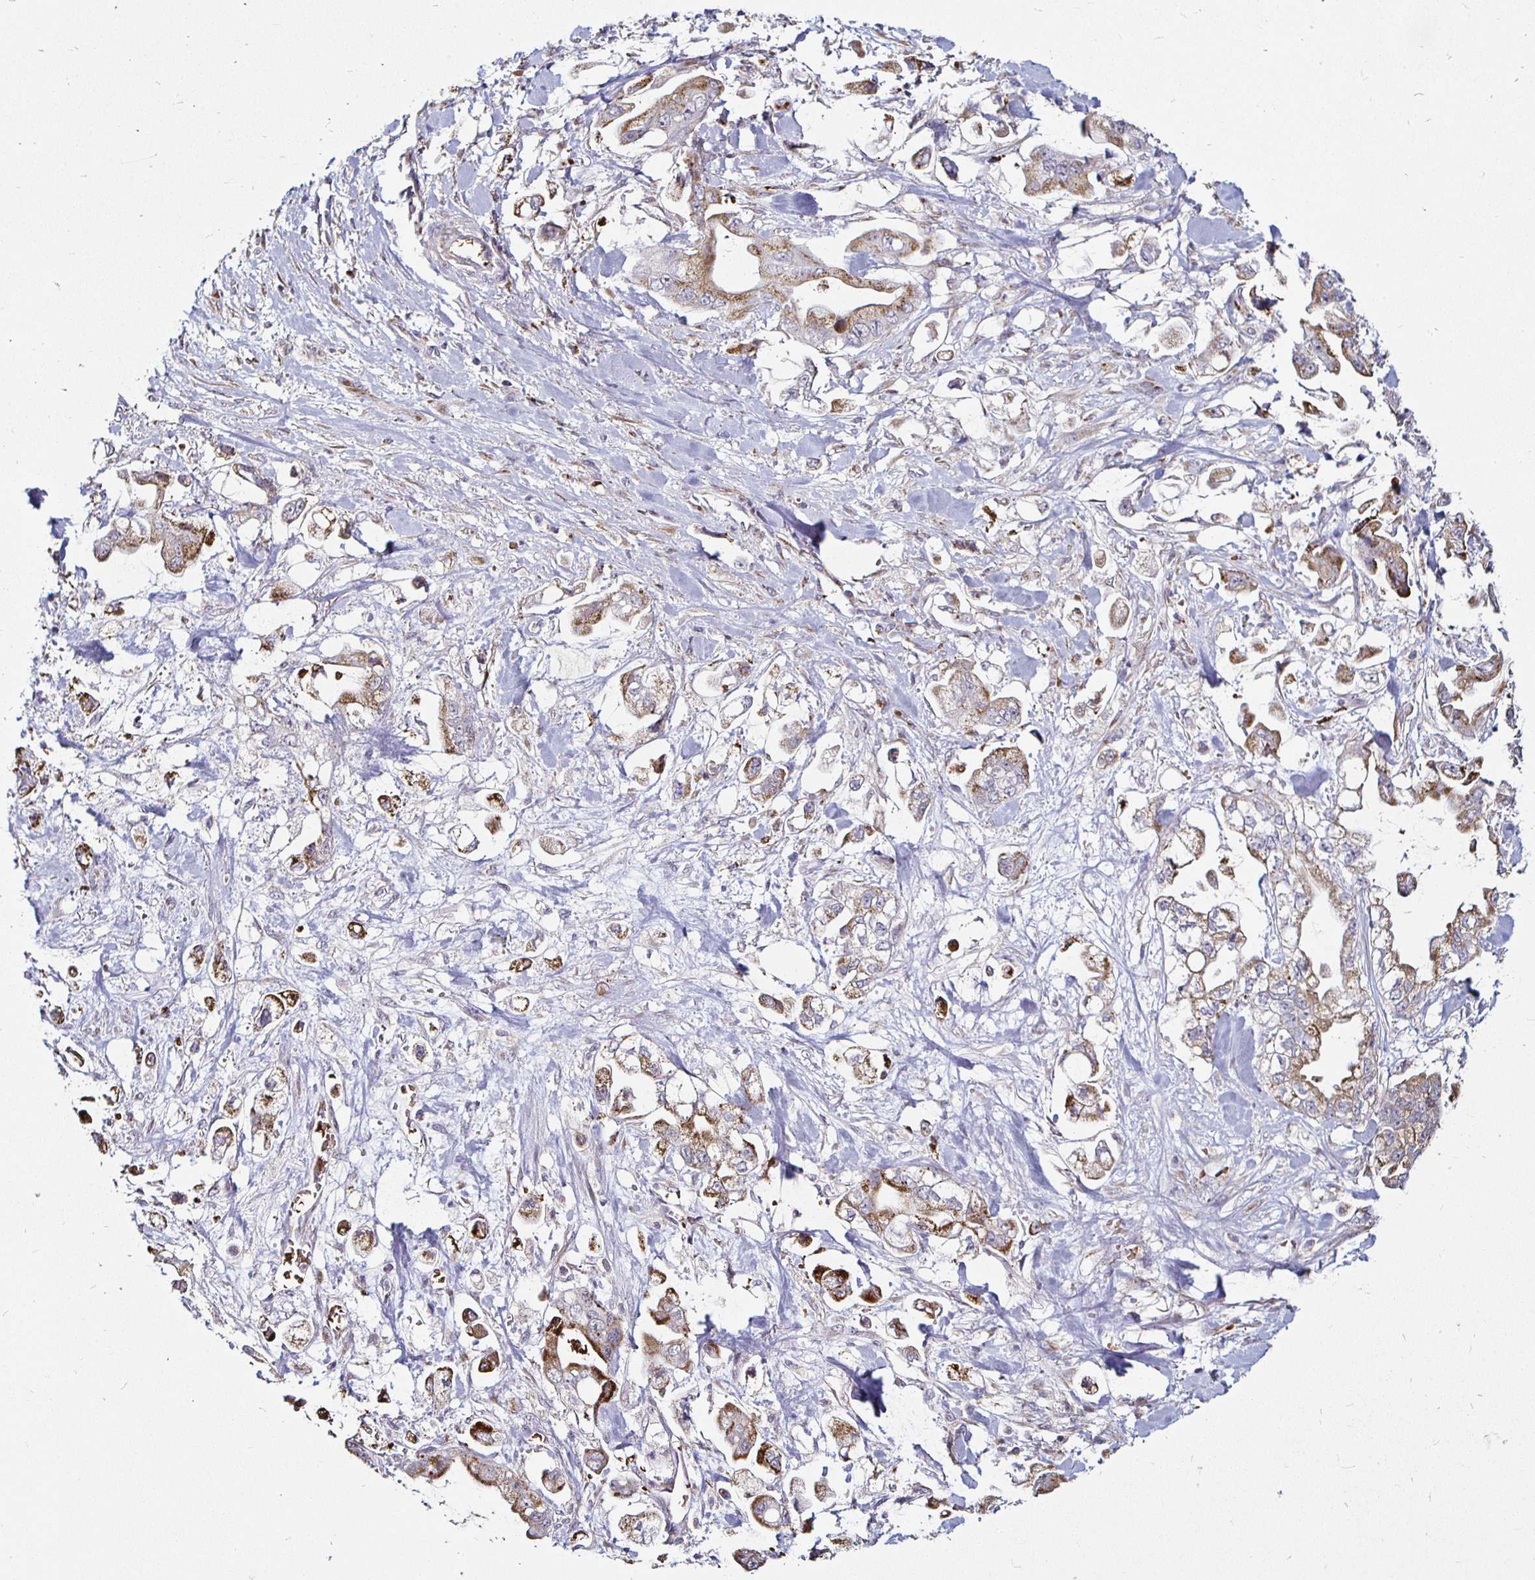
{"staining": {"intensity": "moderate", "quantity": ">75%", "location": "cytoplasmic/membranous"}, "tissue": "stomach cancer", "cell_type": "Tumor cells", "image_type": "cancer", "snomed": [{"axis": "morphology", "description": "Adenocarcinoma, NOS"}, {"axis": "topography", "description": "Stomach"}], "caption": "Stomach cancer was stained to show a protein in brown. There is medium levels of moderate cytoplasmic/membranous positivity in approximately >75% of tumor cells.", "gene": "ATG3", "patient": {"sex": "male", "age": 62}}